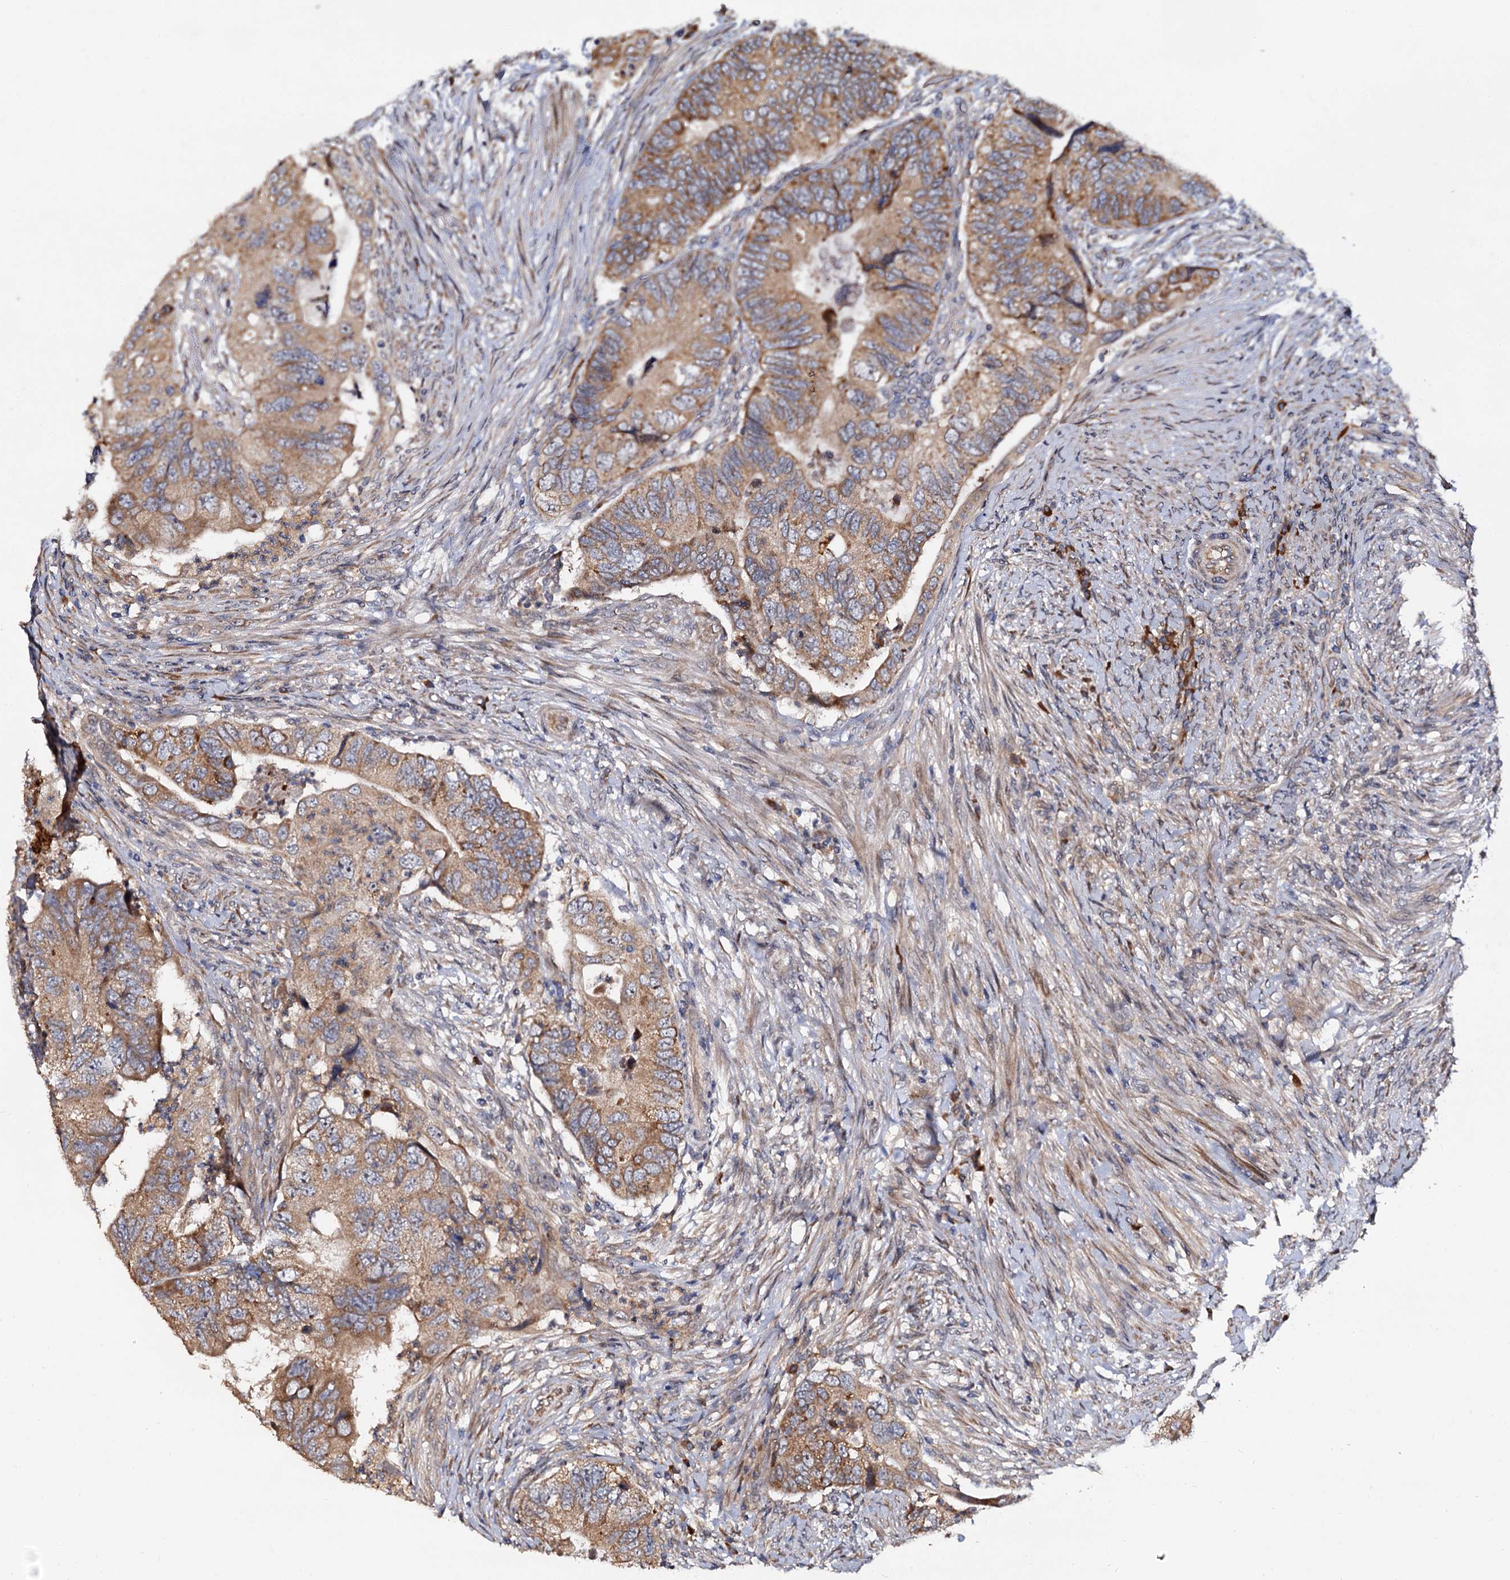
{"staining": {"intensity": "moderate", "quantity": ">75%", "location": "cytoplasmic/membranous"}, "tissue": "colorectal cancer", "cell_type": "Tumor cells", "image_type": "cancer", "snomed": [{"axis": "morphology", "description": "Adenocarcinoma, NOS"}, {"axis": "topography", "description": "Rectum"}], "caption": "Colorectal adenocarcinoma tissue reveals moderate cytoplasmic/membranous positivity in approximately >75% of tumor cells, visualized by immunohistochemistry.", "gene": "WWC3", "patient": {"sex": "male", "age": 63}}